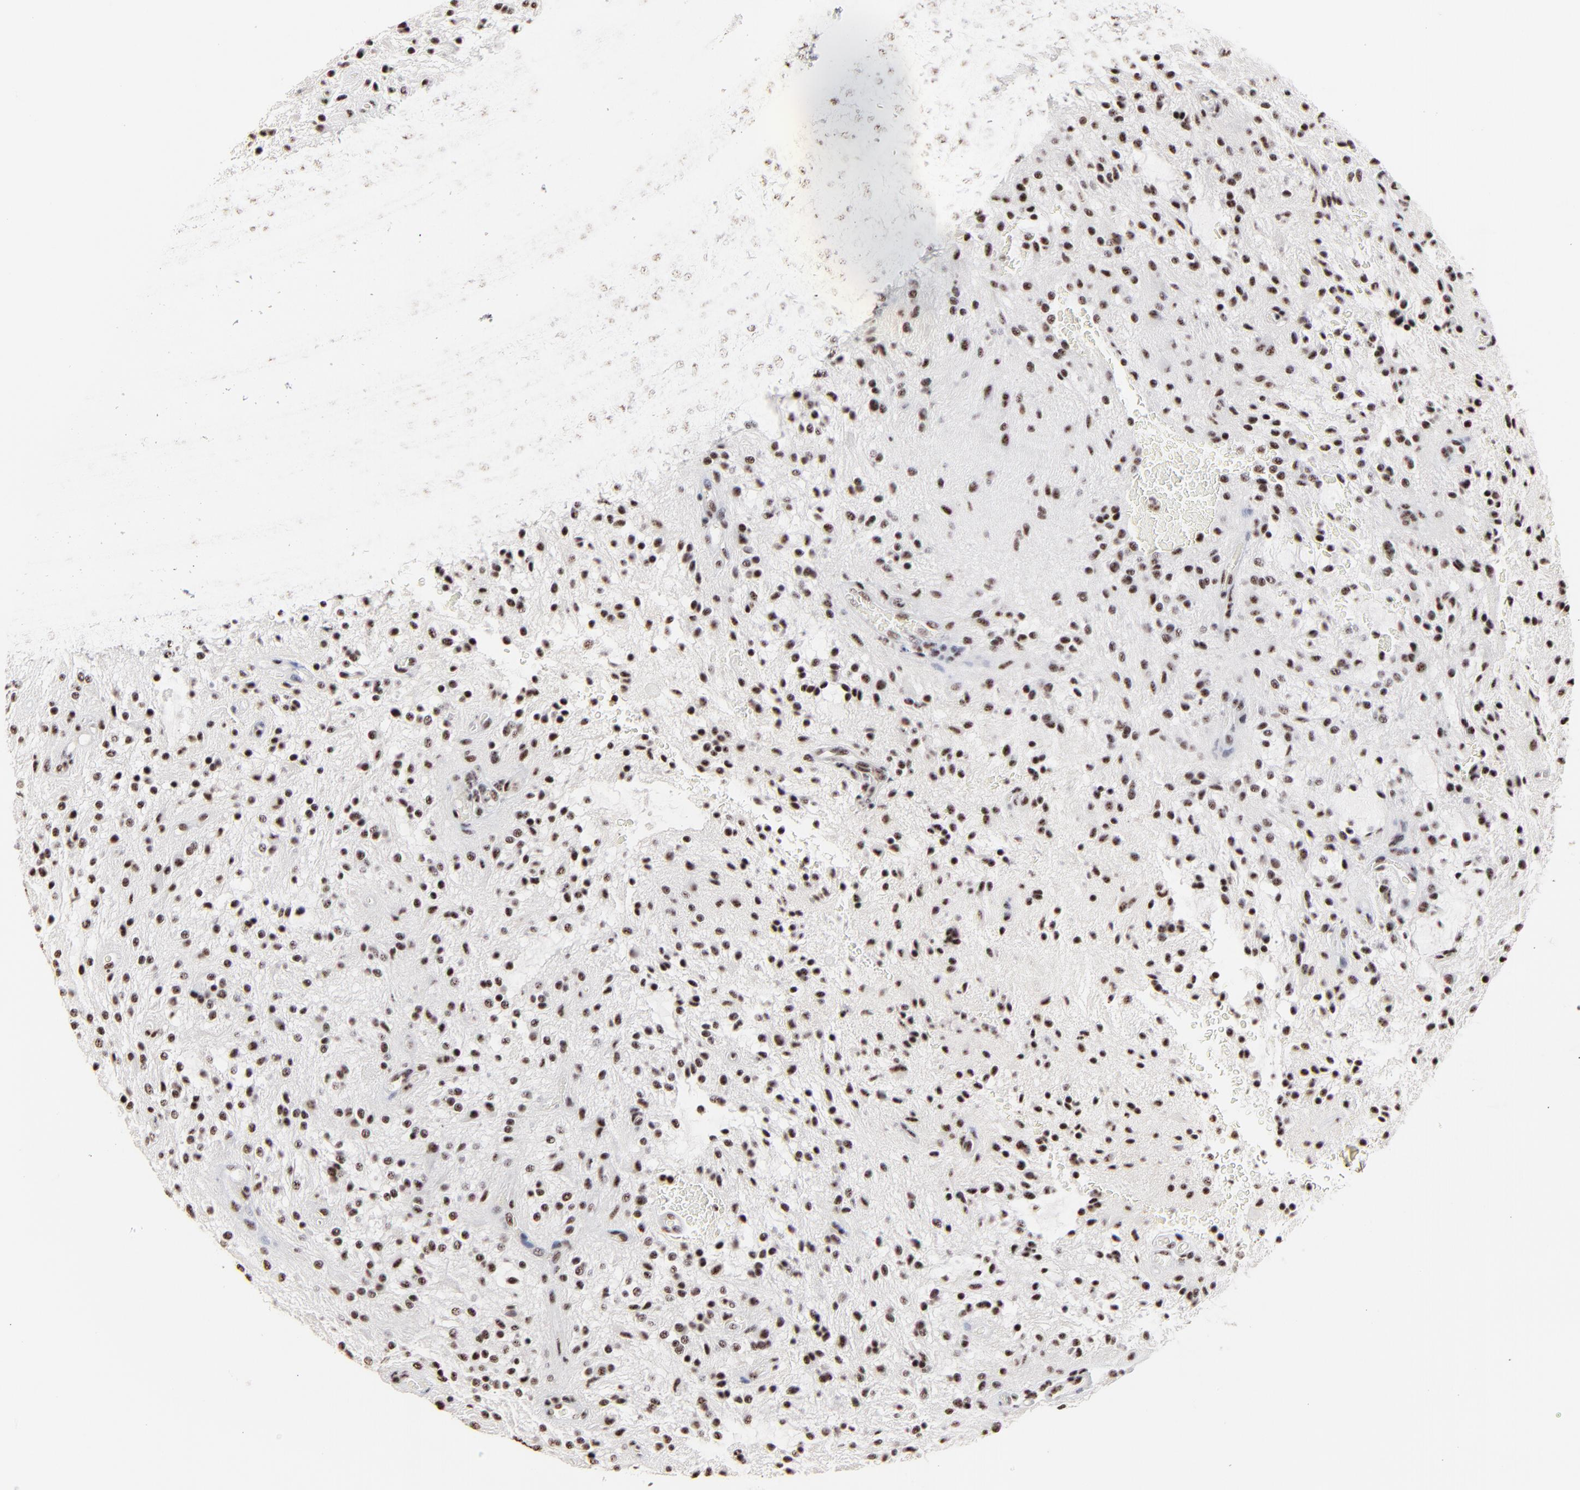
{"staining": {"intensity": "weak", "quantity": ">75%", "location": "nuclear"}, "tissue": "glioma", "cell_type": "Tumor cells", "image_type": "cancer", "snomed": [{"axis": "morphology", "description": "Glioma, malignant, NOS"}, {"axis": "topography", "description": "Cerebellum"}], "caption": "High-magnification brightfield microscopy of glioma stained with DAB (brown) and counterstained with hematoxylin (blue). tumor cells exhibit weak nuclear positivity is seen in about>75% of cells. (DAB (3,3'-diaminobenzidine) IHC with brightfield microscopy, high magnification).", "gene": "MBD4", "patient": {"sex": "female", "age": 10}}